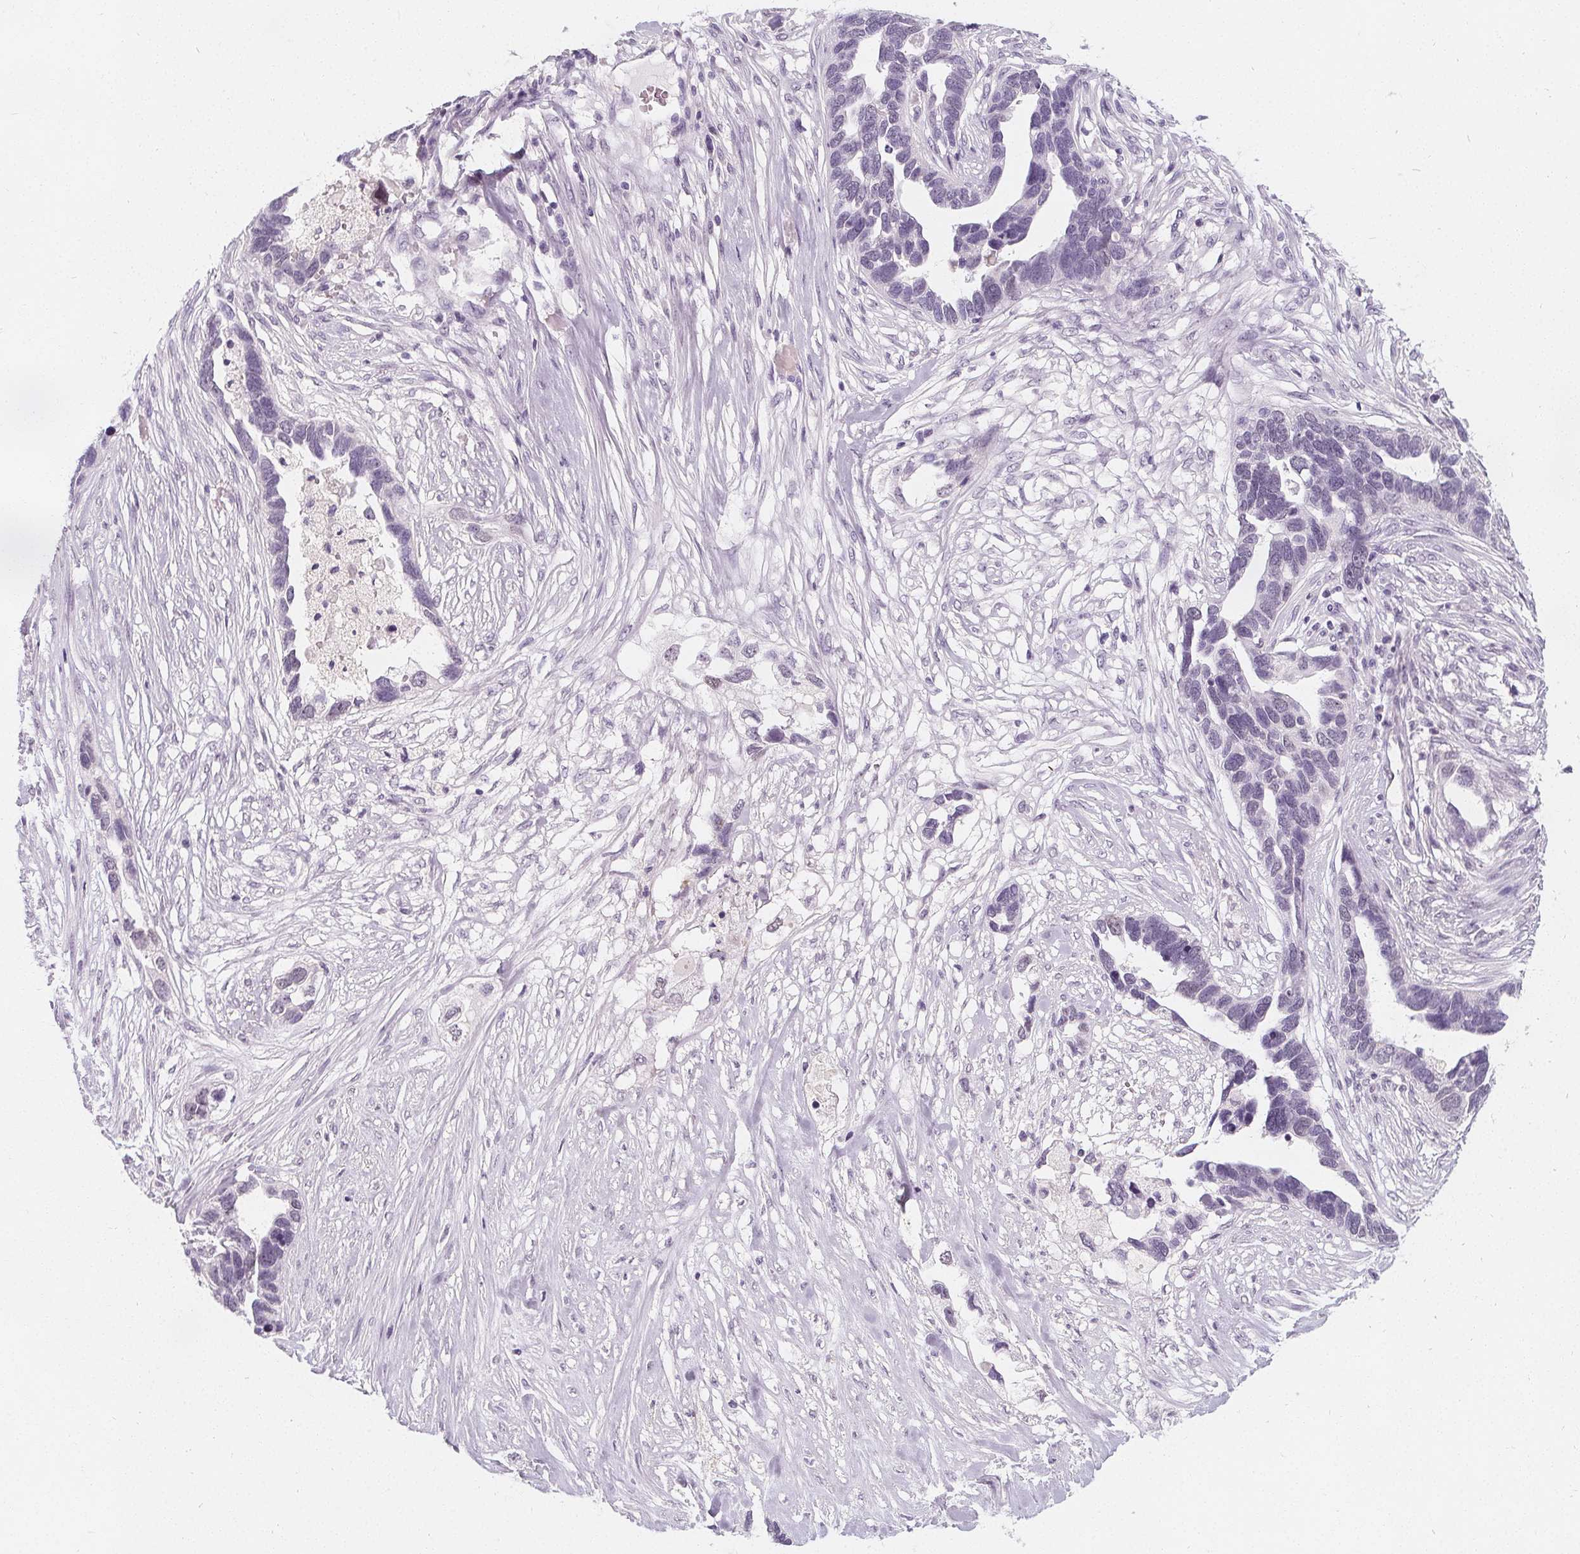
{"staining": {"intensity": "negative", "quantity": "none", "location": "none"}, "tissue": "ovarian cancer", "cell_type": "Tumor cells", "image_type": "cancer", "snomed": [{"axis": "morphology", "description": "Cystadenocarcinoma, serous, NOS"}, {"axis": "topography", "description": "Ovary"}], "caption": "IHC micrograph of human ovarian cancer (serous cystadenocarcinoma) stained for a protein (brown), which exhibits no positivity in tumor cells.", "gene": "DBX2", "patient": {"sex": "female", "age": 54}}